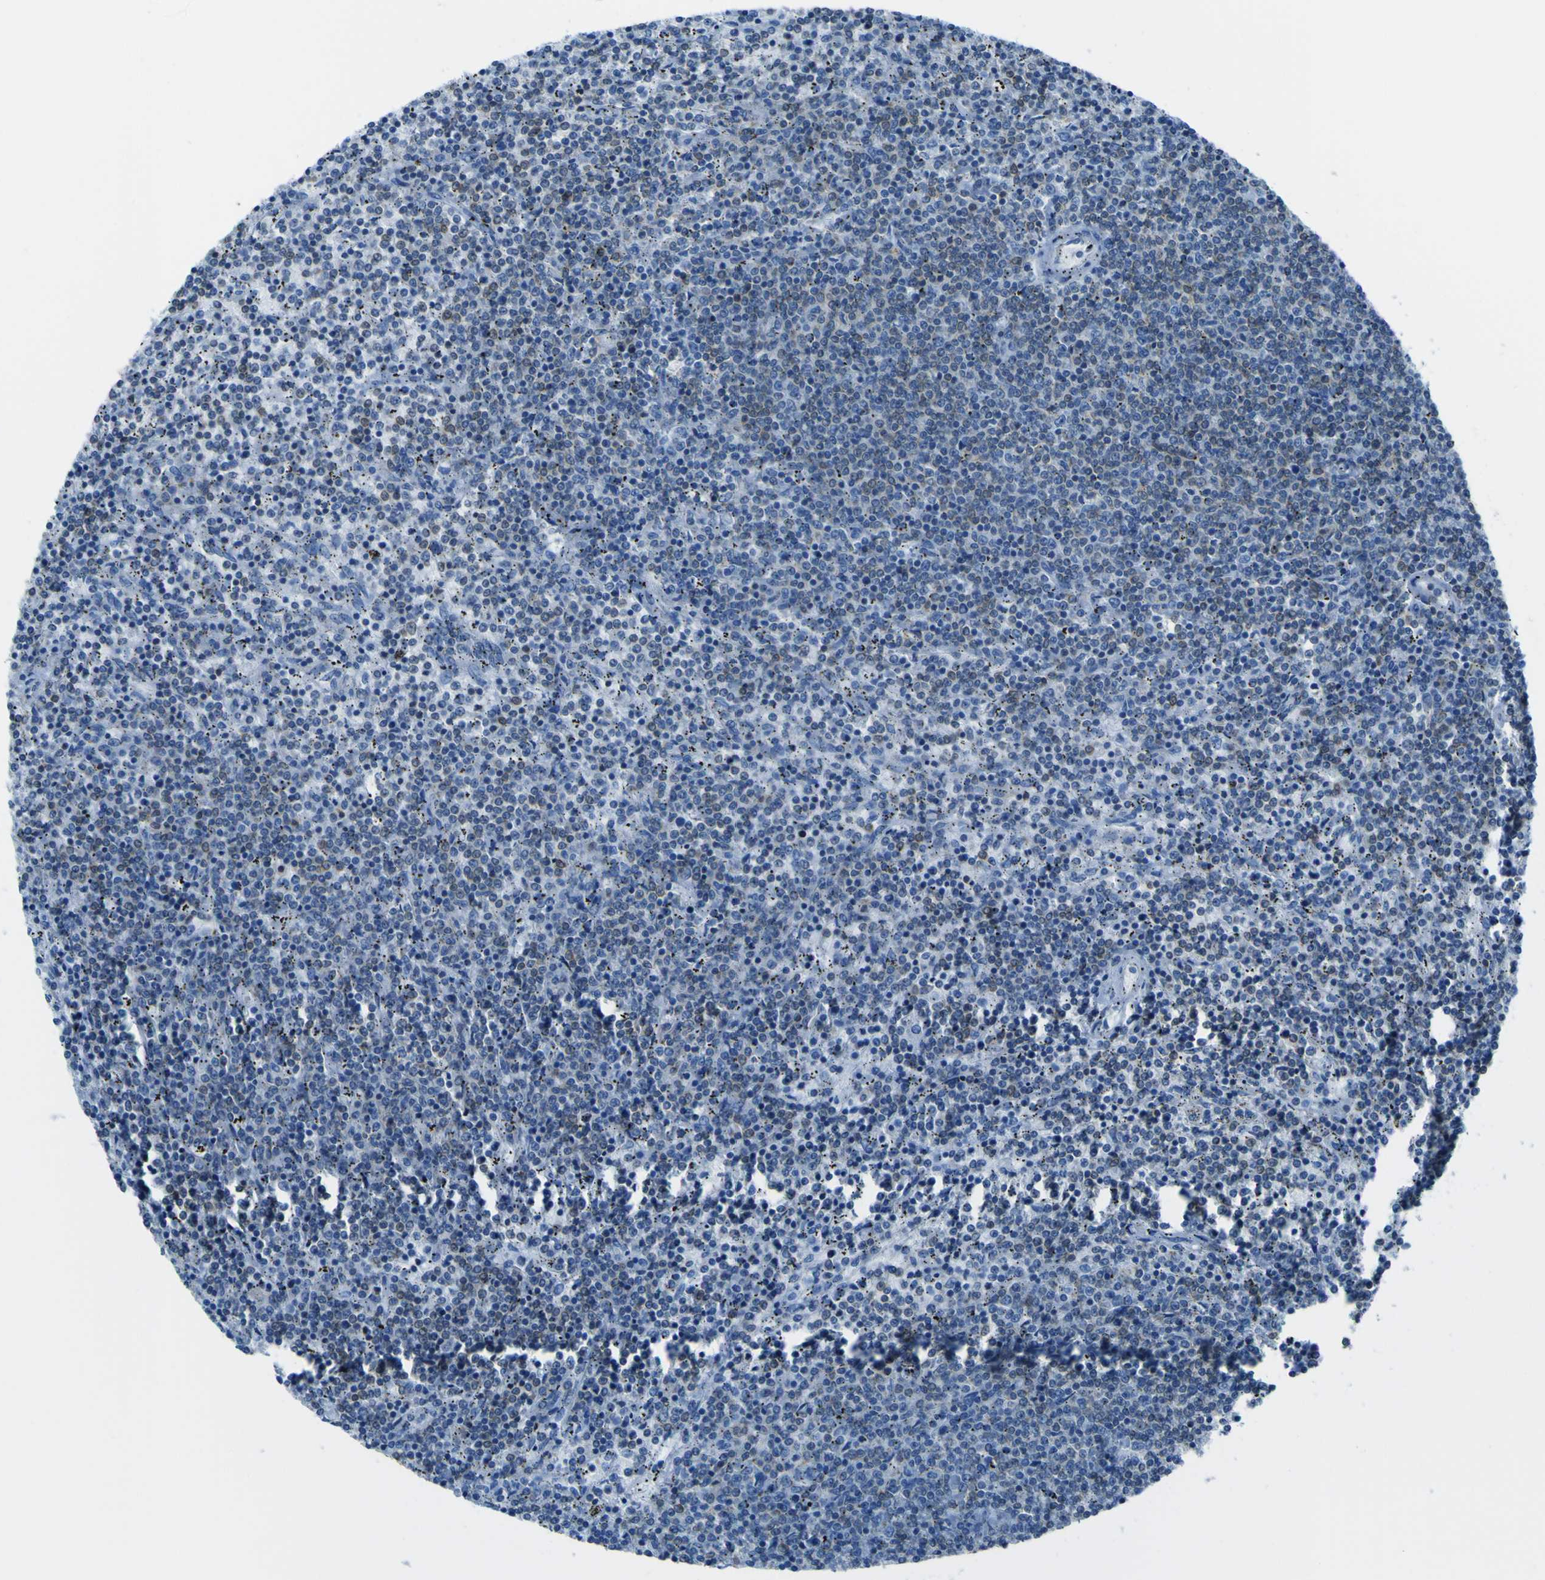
{"staining": {"intensity": "negative", "quantity": "none", "location": "none"}, "tissue": "lymphoma", "cell_type": "Tumor cells", "image_type": "cancer", "snomed": [{"axis": "morphology", "description": "Malignant lymphoma, non-Hodgkin's type, Low grade"}, {"axis": "topography", "description": "Spleen"}], "caption": "This photomicrograph is of lymphoma stained with immunohistochemistry (IHC) to label a protein in brown with the nuclei are counter-stained blue. There is no positivity in tumor cells. (Stains: DAB IHC with hematoxylin counter stain, Microscopy: brightfield microscopy at high magnification).", "gene": "STIM1", "patient": {"sex": "female", "age": 50}}